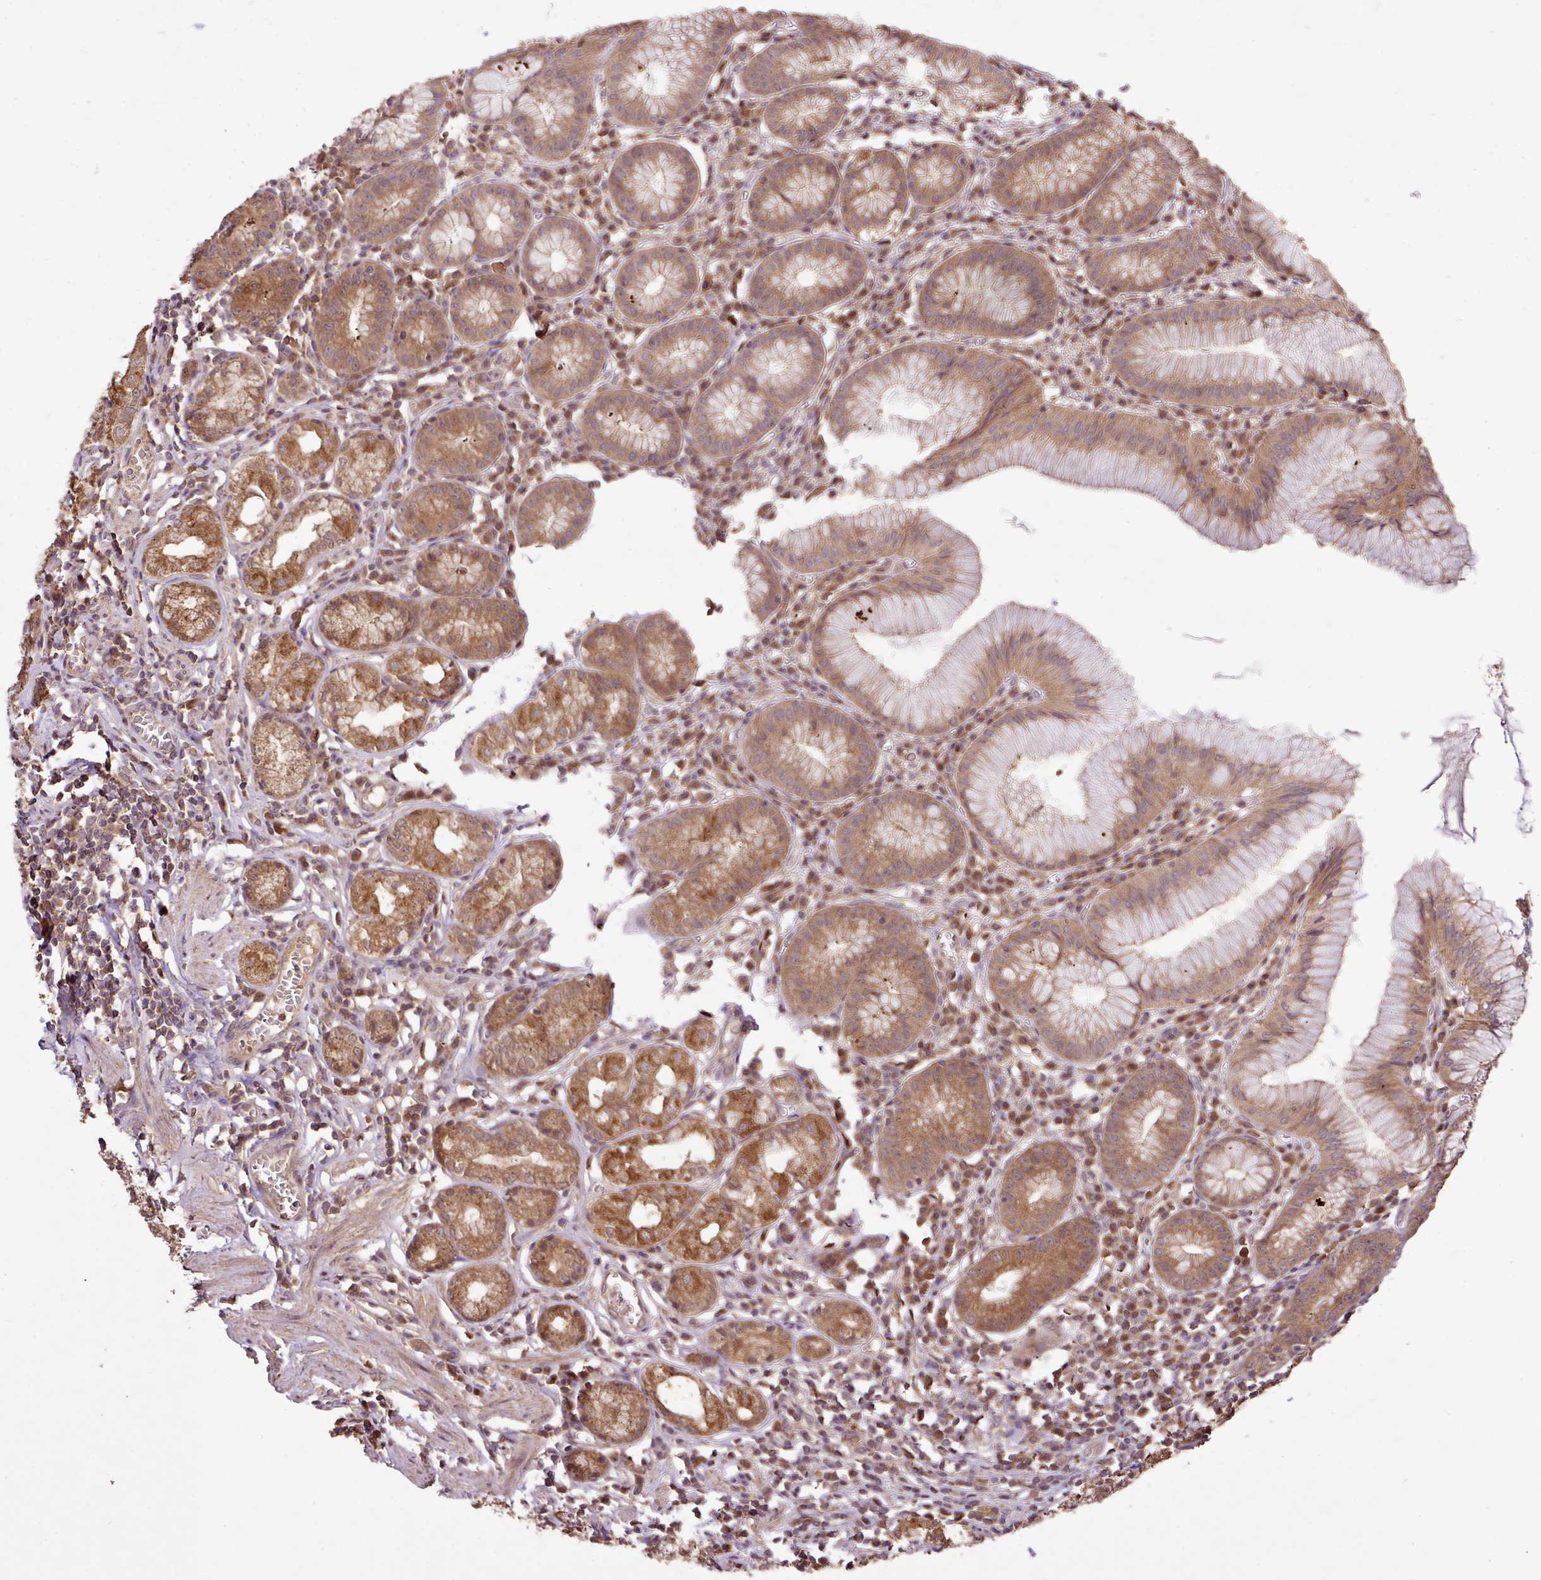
{"staining": {"intensity": "strong", "quantity": ">75%", "location": "cytoplasmic/membranous"}, "tissue": "stomach", "cell_type": "Glandular cells", "image_type": "normal", "snomed": [{"axis": "morphology", "description": "Normal tissue, NOS"}, {"axis": "topography", "description": "Stomach"}], "caption": "The histopathology image demonstrates immunohistochemical staining of benign stomach. There is strong cytoplasmic/membranous expression is appreciated in approximately >75% of glandular cells.", "gene": "FAIM", "patient": {"sex": "male", "age": 55}}